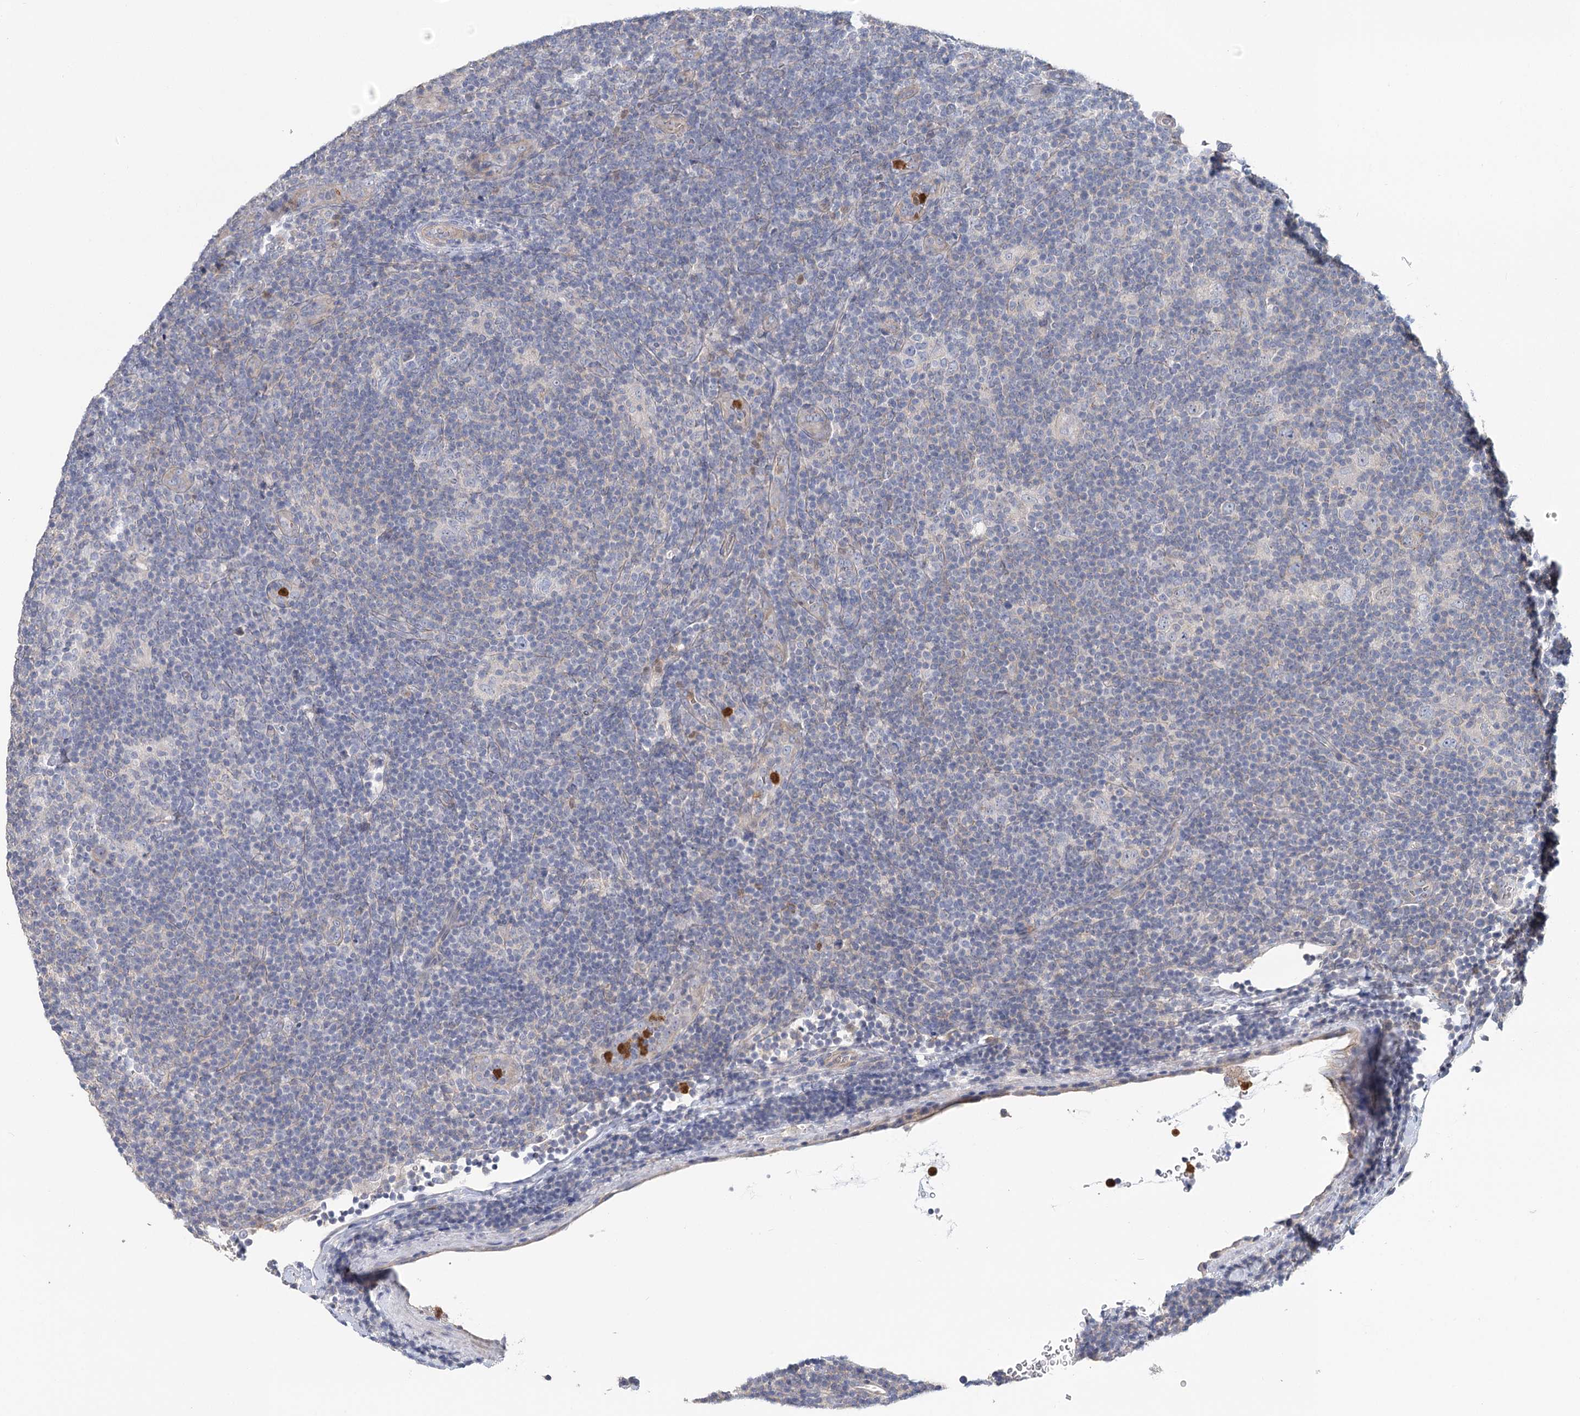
{"staining": {"intensity": "weak", "quantity": "25%-75%", "location": "cytoplasmic/membranous"}, "tissue": "lymphoma", "cell_type": "Tumor cells", "image_type": "cancer", "snomed": [{"axis": "morphology", "description": "Hodgkin's disease, NOS"}, {"axis": "topography", "description": "Lymph node"}], "caption": "The photomicrograph shows immunohistochemical staining of Hodgkin's disease. There is weak cytoplasmic/membranous positivity is seen in about 25%-75% of tumor cells.", "gene": "EPB41L5", "patient": {"sex": "female", "age": 57}}